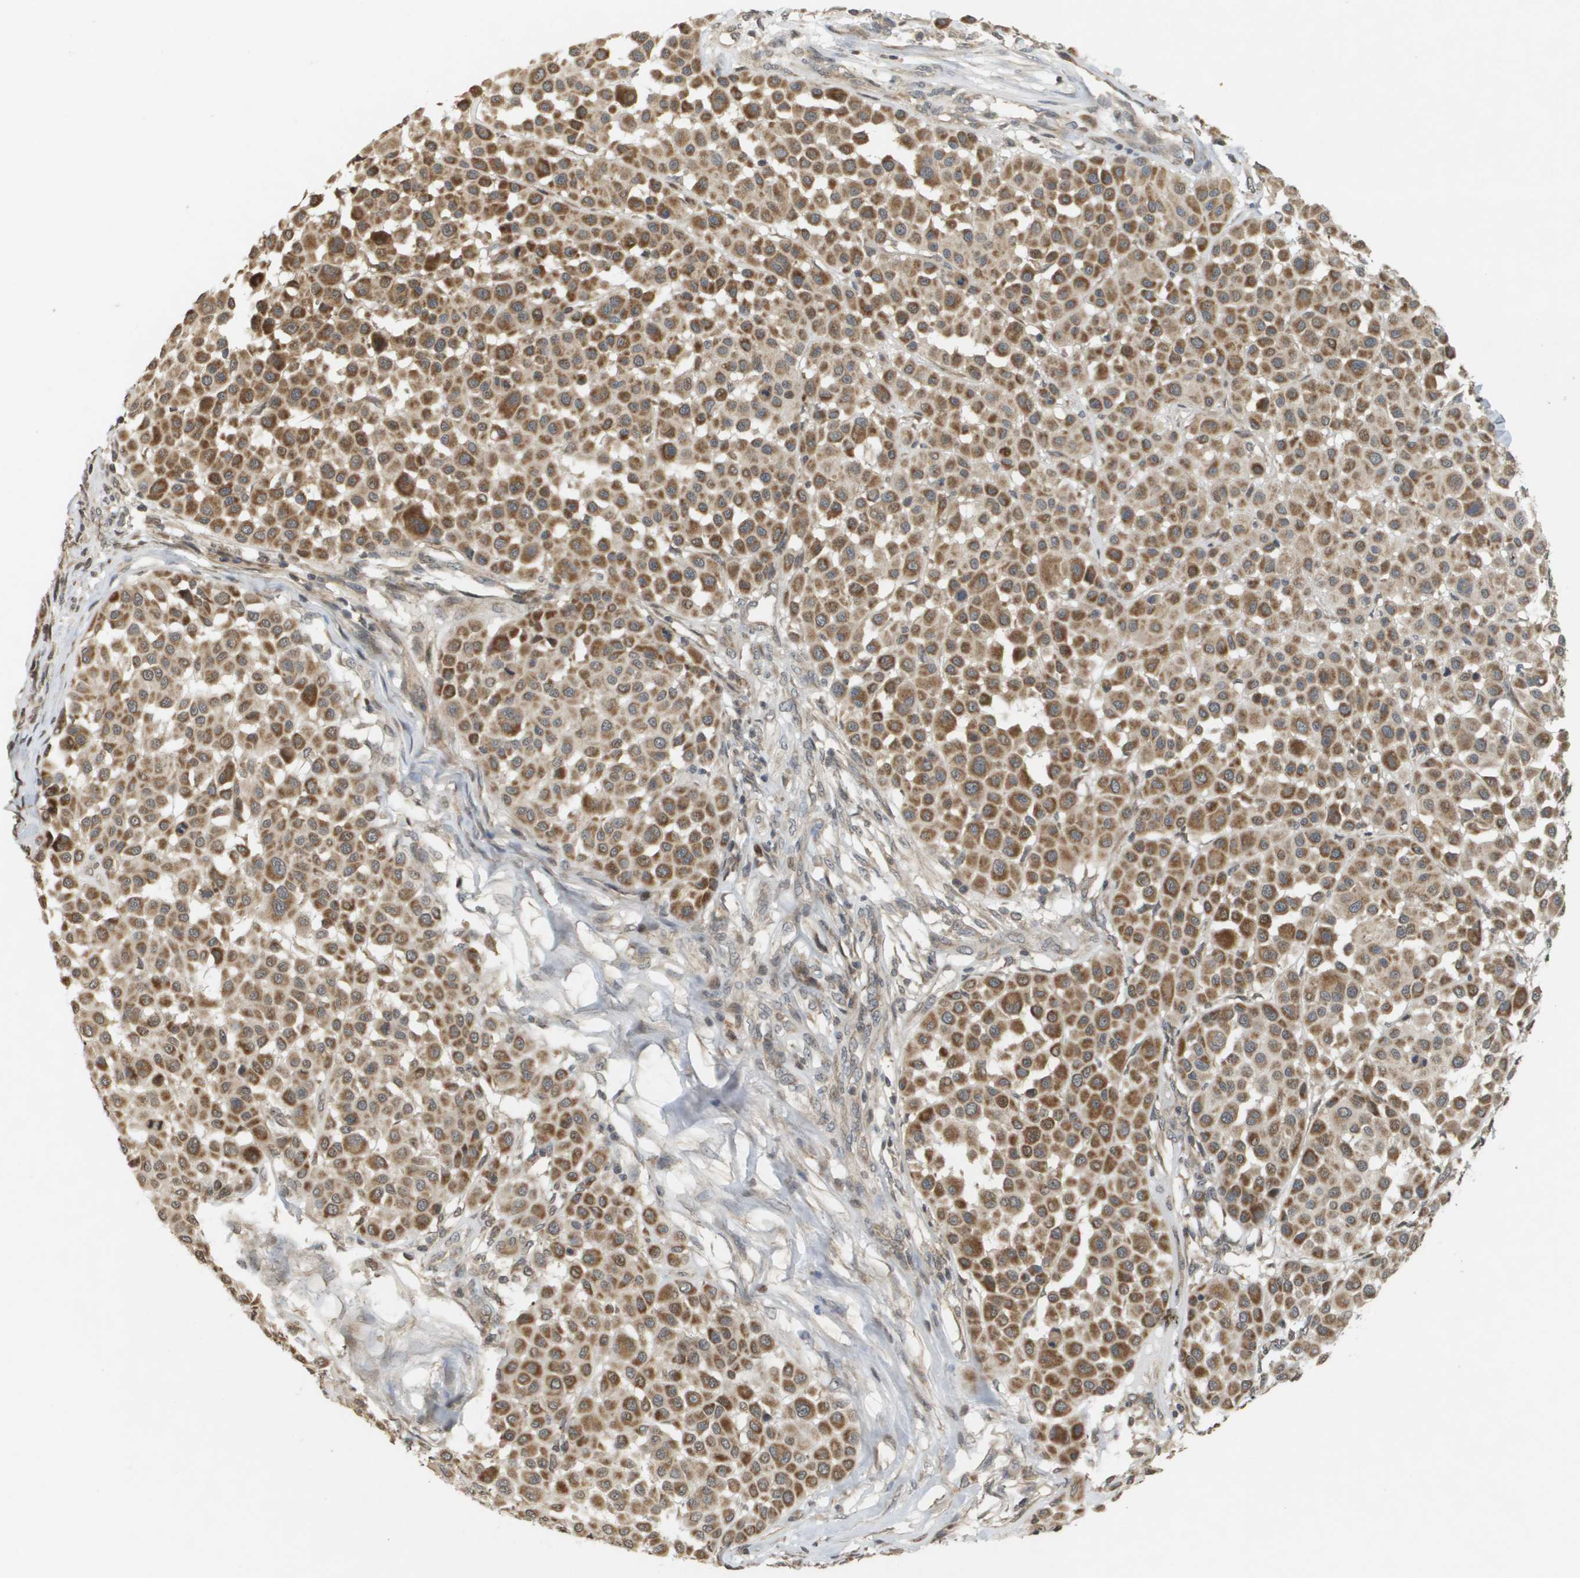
{"staining": {"intensity": "moderate", "quantity": ">75%", "location": "cytoplasmic/membranous"}, "tissue": "melanoma", "cell_type": "Tumor cells", "image_type": "cancer", "snomed": [{"axis": "morphology", "description": "Malignant melanoma, Metastatic site"}, {"axis": "topography", "description": "Soft tissue"}], "caption": "Melanoma was stained to show a protein in brown. There is medium levels of moderate cytoplasmic/membranous expression in about >75% of tumor cells. Immunohistochemistry (ihc) stains the protein in brown and the nuclei are stained blue.", "gene": "RAB21", "patient": {"sex": "male", "age": 41}}